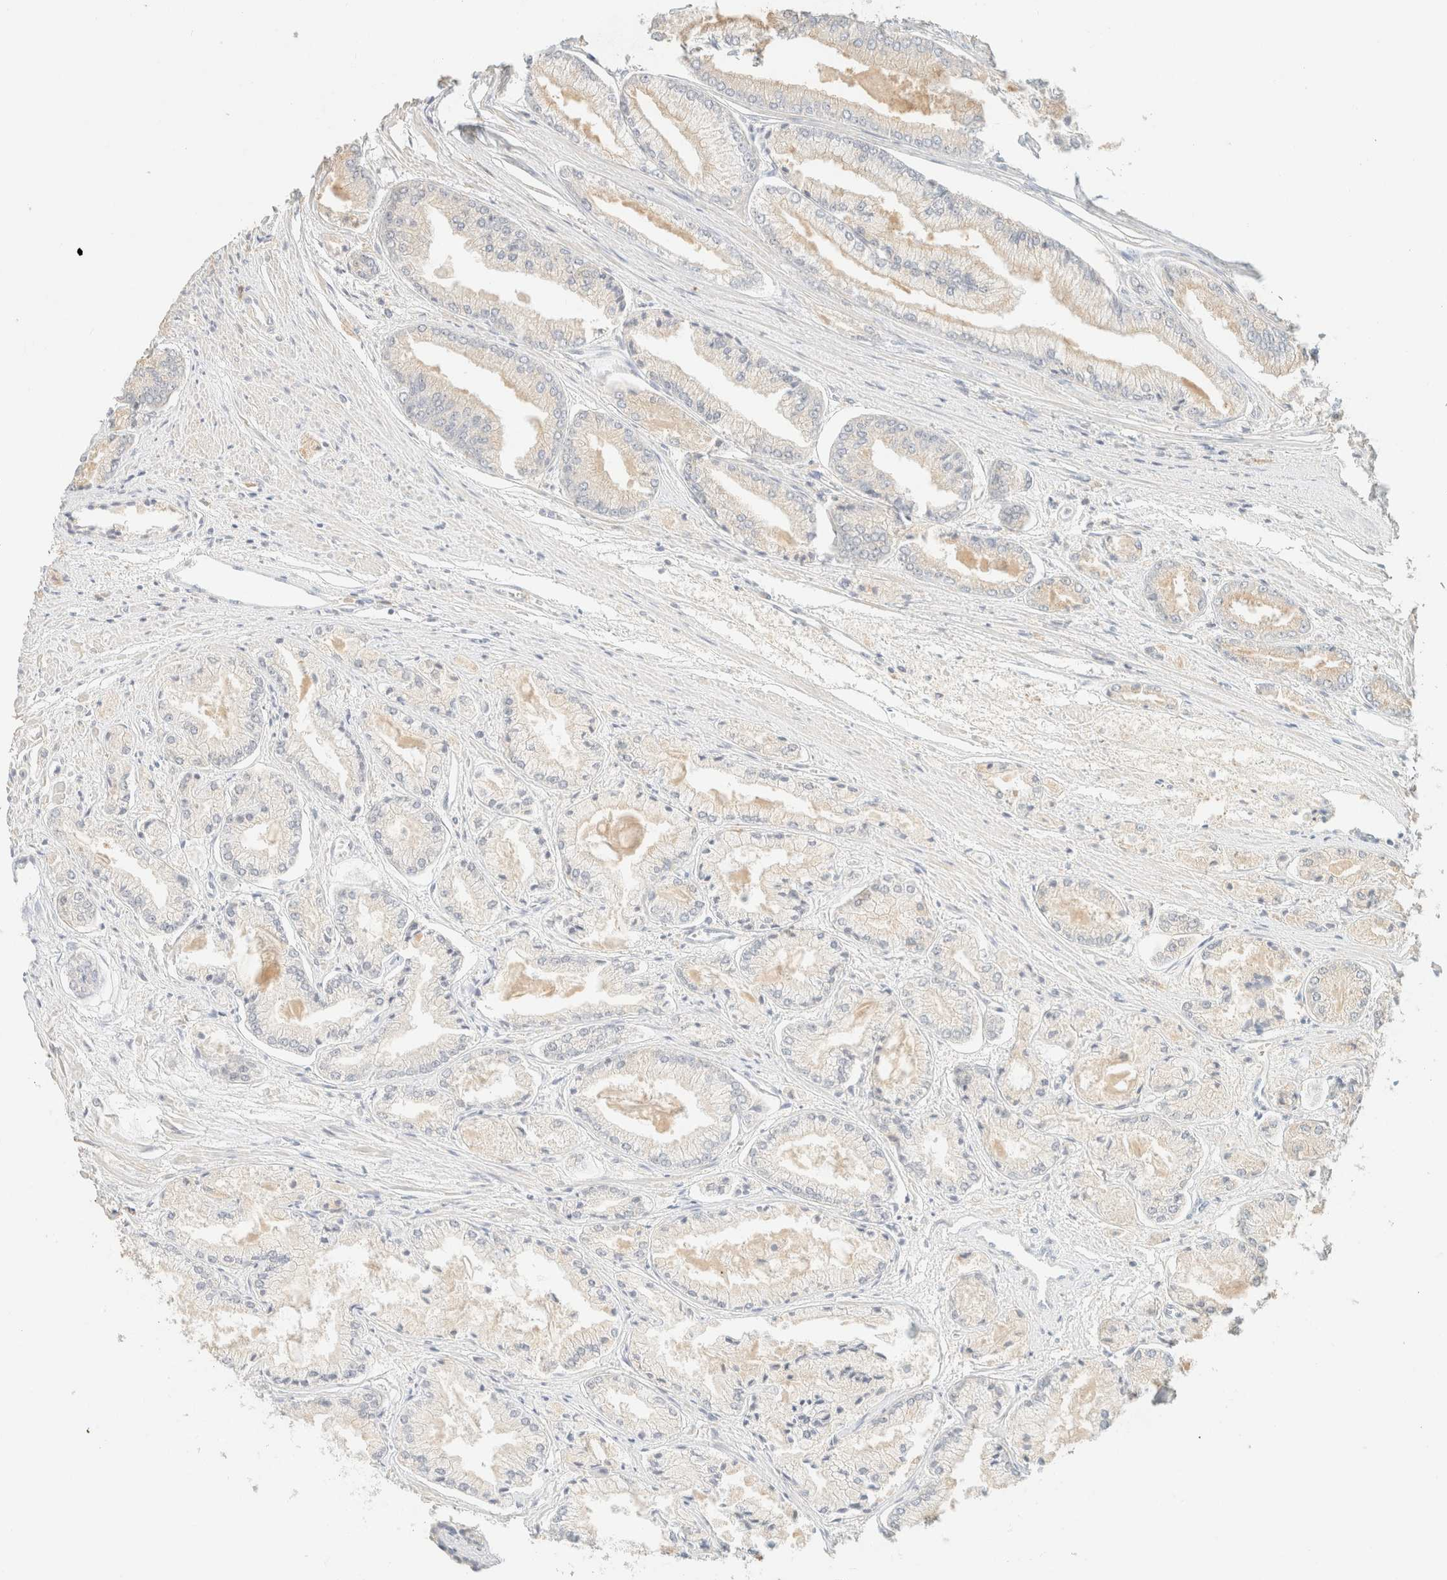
{"staining": {"intensity": "negative", "quantity": "none", "location": "none"}, "tissue": "prostate cancer", "cell_type": "Tumor cells", "image_type": "cancer", "snomed": [{"axis": "morphology", "description": "Adenocarcinoma, Low grade"}, {"axis": "topography", "description": "Prostate"}], "caption": "Human low-grade adenocarcinoma (prostate) stained for a protein using immunohistochemistry (IHC) reveals no expression in tumor cells.", "gene": "TIMD4", "patient": {"sex": "male", "age": 52}}